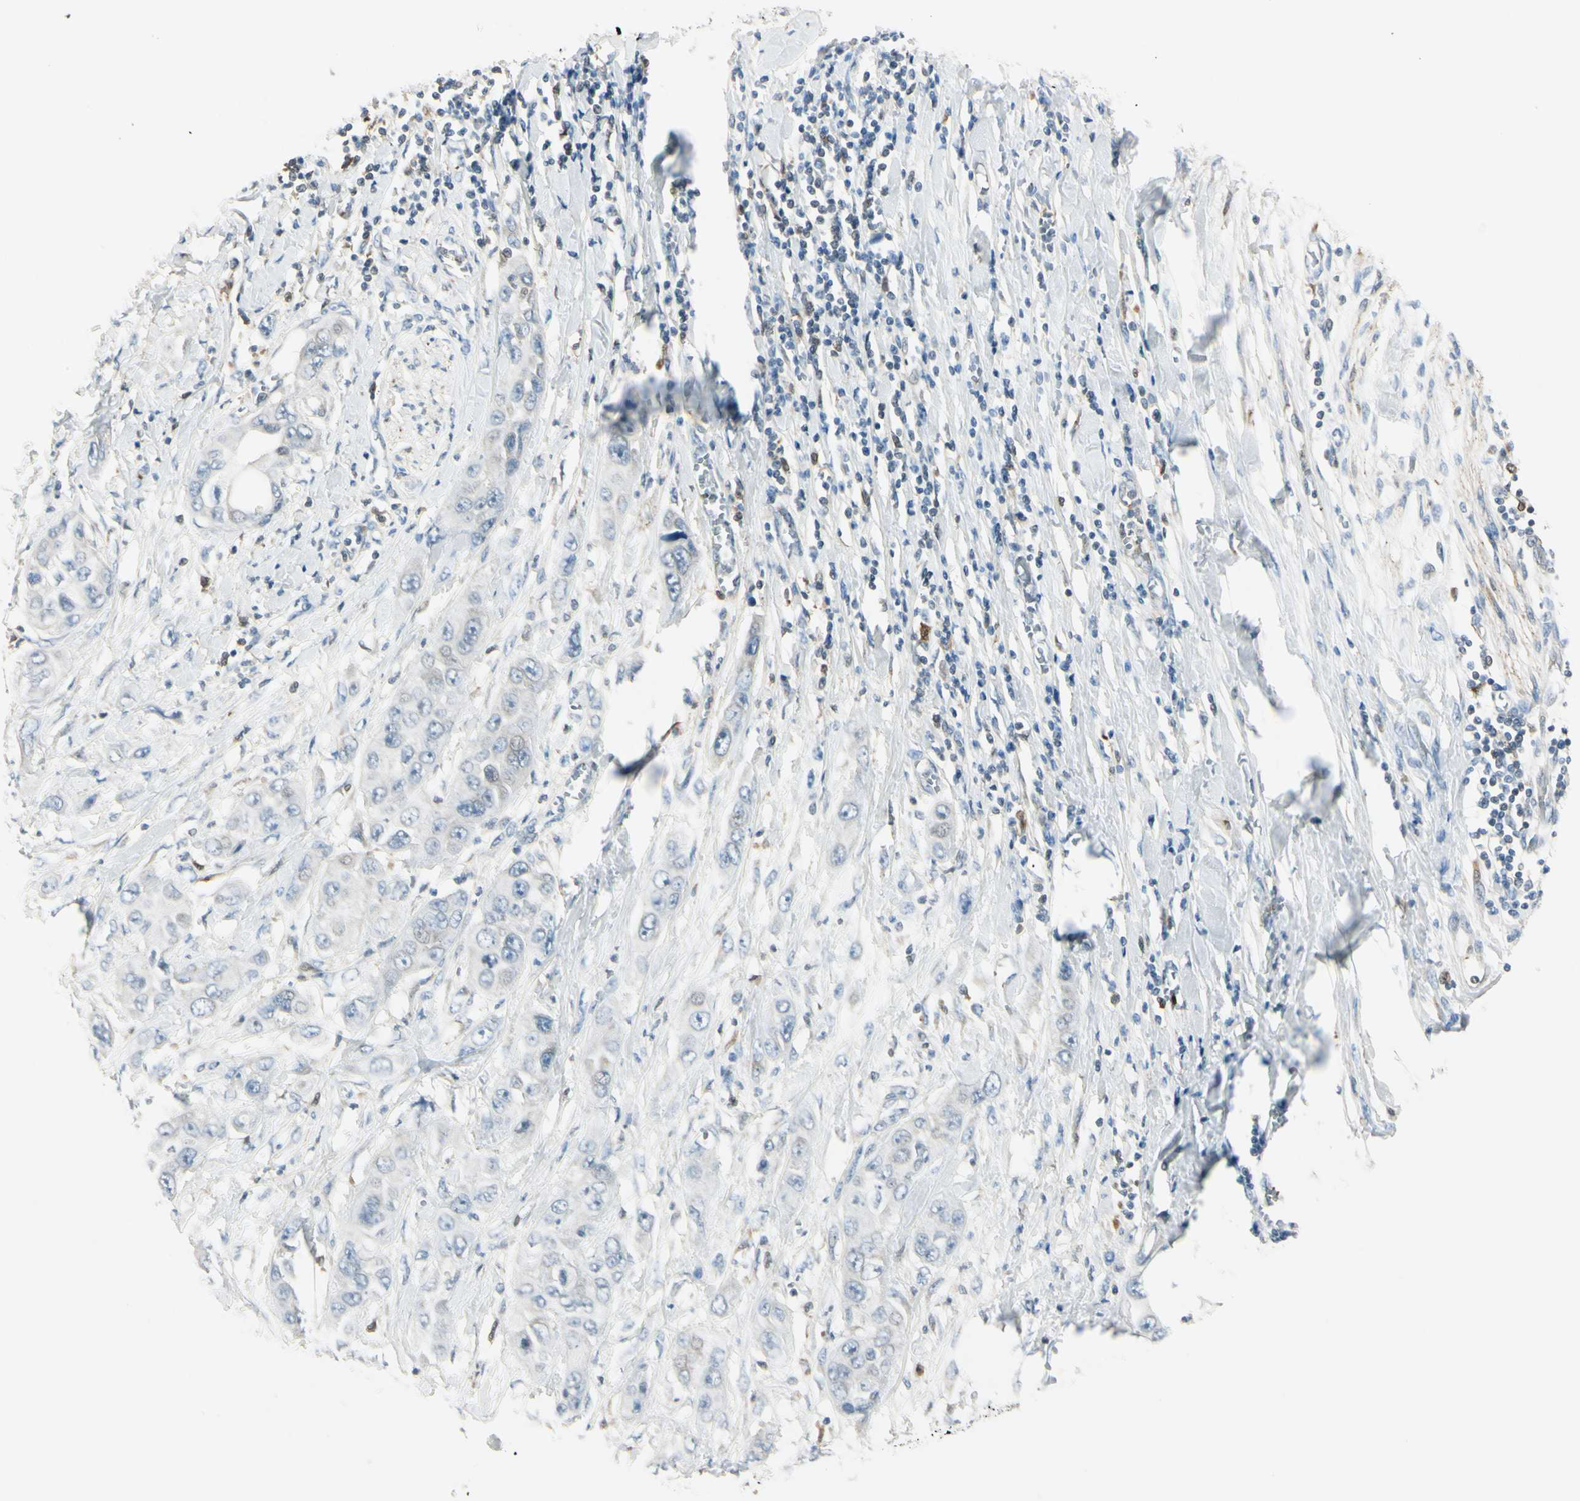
{"staining": {"intensity": "negative", "quantity": "none", "location": "none"}, "tissue": "pancreatic cancer", "cell_type": "Tumor cells", "image_type": "cancer", "snomed": [{"axis": "morphology", "description": "Adenocarcinoma, NOS"}, {"axis": "topography", "description": "Pancreas"}], "caption": "A micrograph of pancreatic cancer (adenocarcinoma) stained for a protein shows no brown staining in tumor cells.", "gene": "CYRIB", "patient": {"sex": "female", "age": 70}}